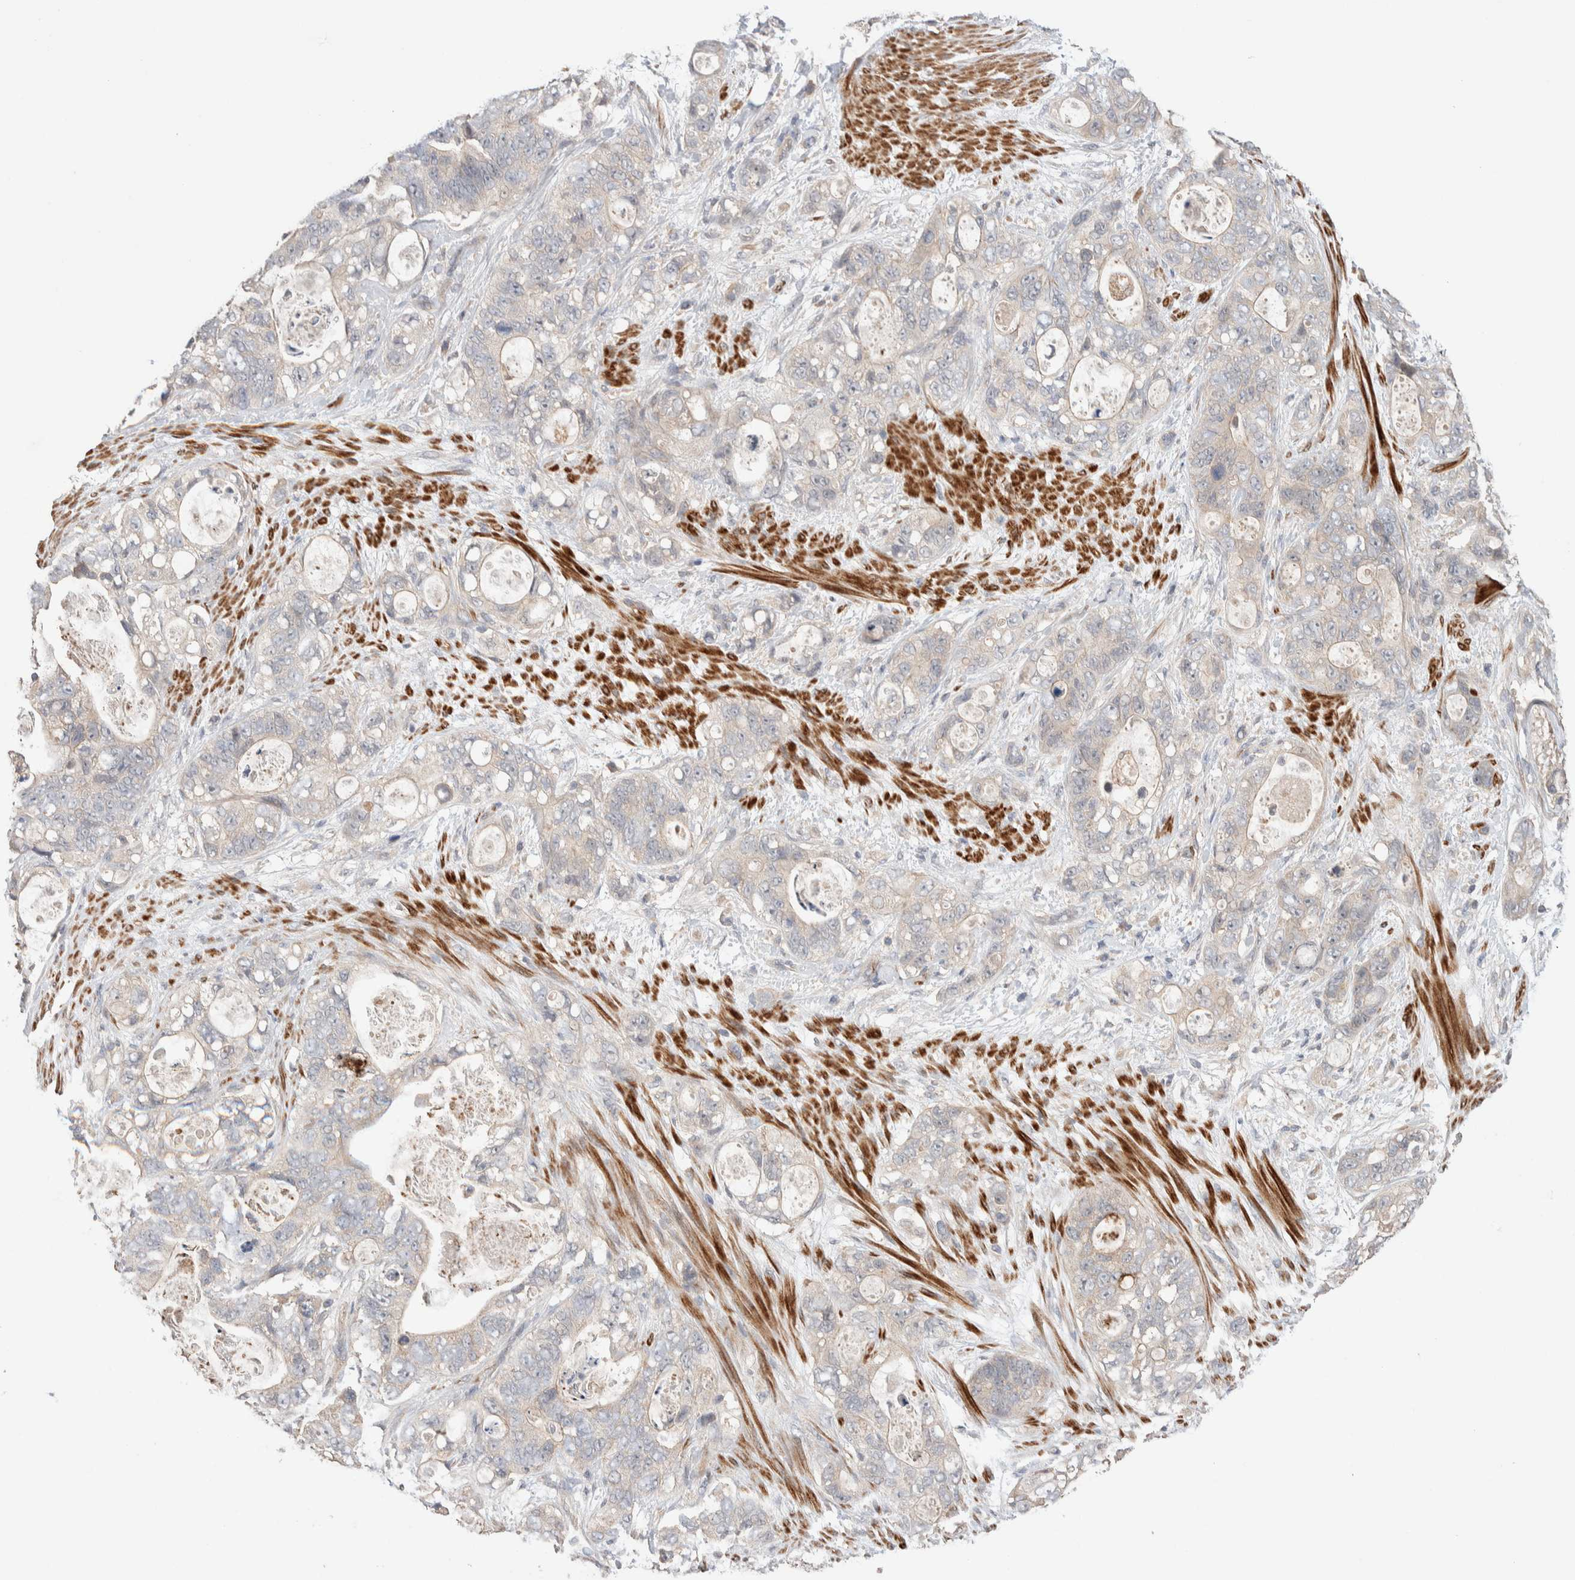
{"staining": {"intensity": "negative", "quantity": "none", "location": "none"}, "tissue": "stomach cancer", "cell_type": "Tumor cells", "image_type": "cancer", "snomed": [{"axis": "morphology", "description": "Normal tissue, NOS"}, {"axis": "morphology", "description": "Adenocarcinoma, NOS"}, {"axis": "topography", "description": "Stomach"}], "caption": "A high-resolution image shows immunohistochemistry staining of stomach cancer (adenocarcinoma), which displays no significant positivity in tumor cells.", "gene": "WDR91", "patient": {"sex": "female", "age": 89}}